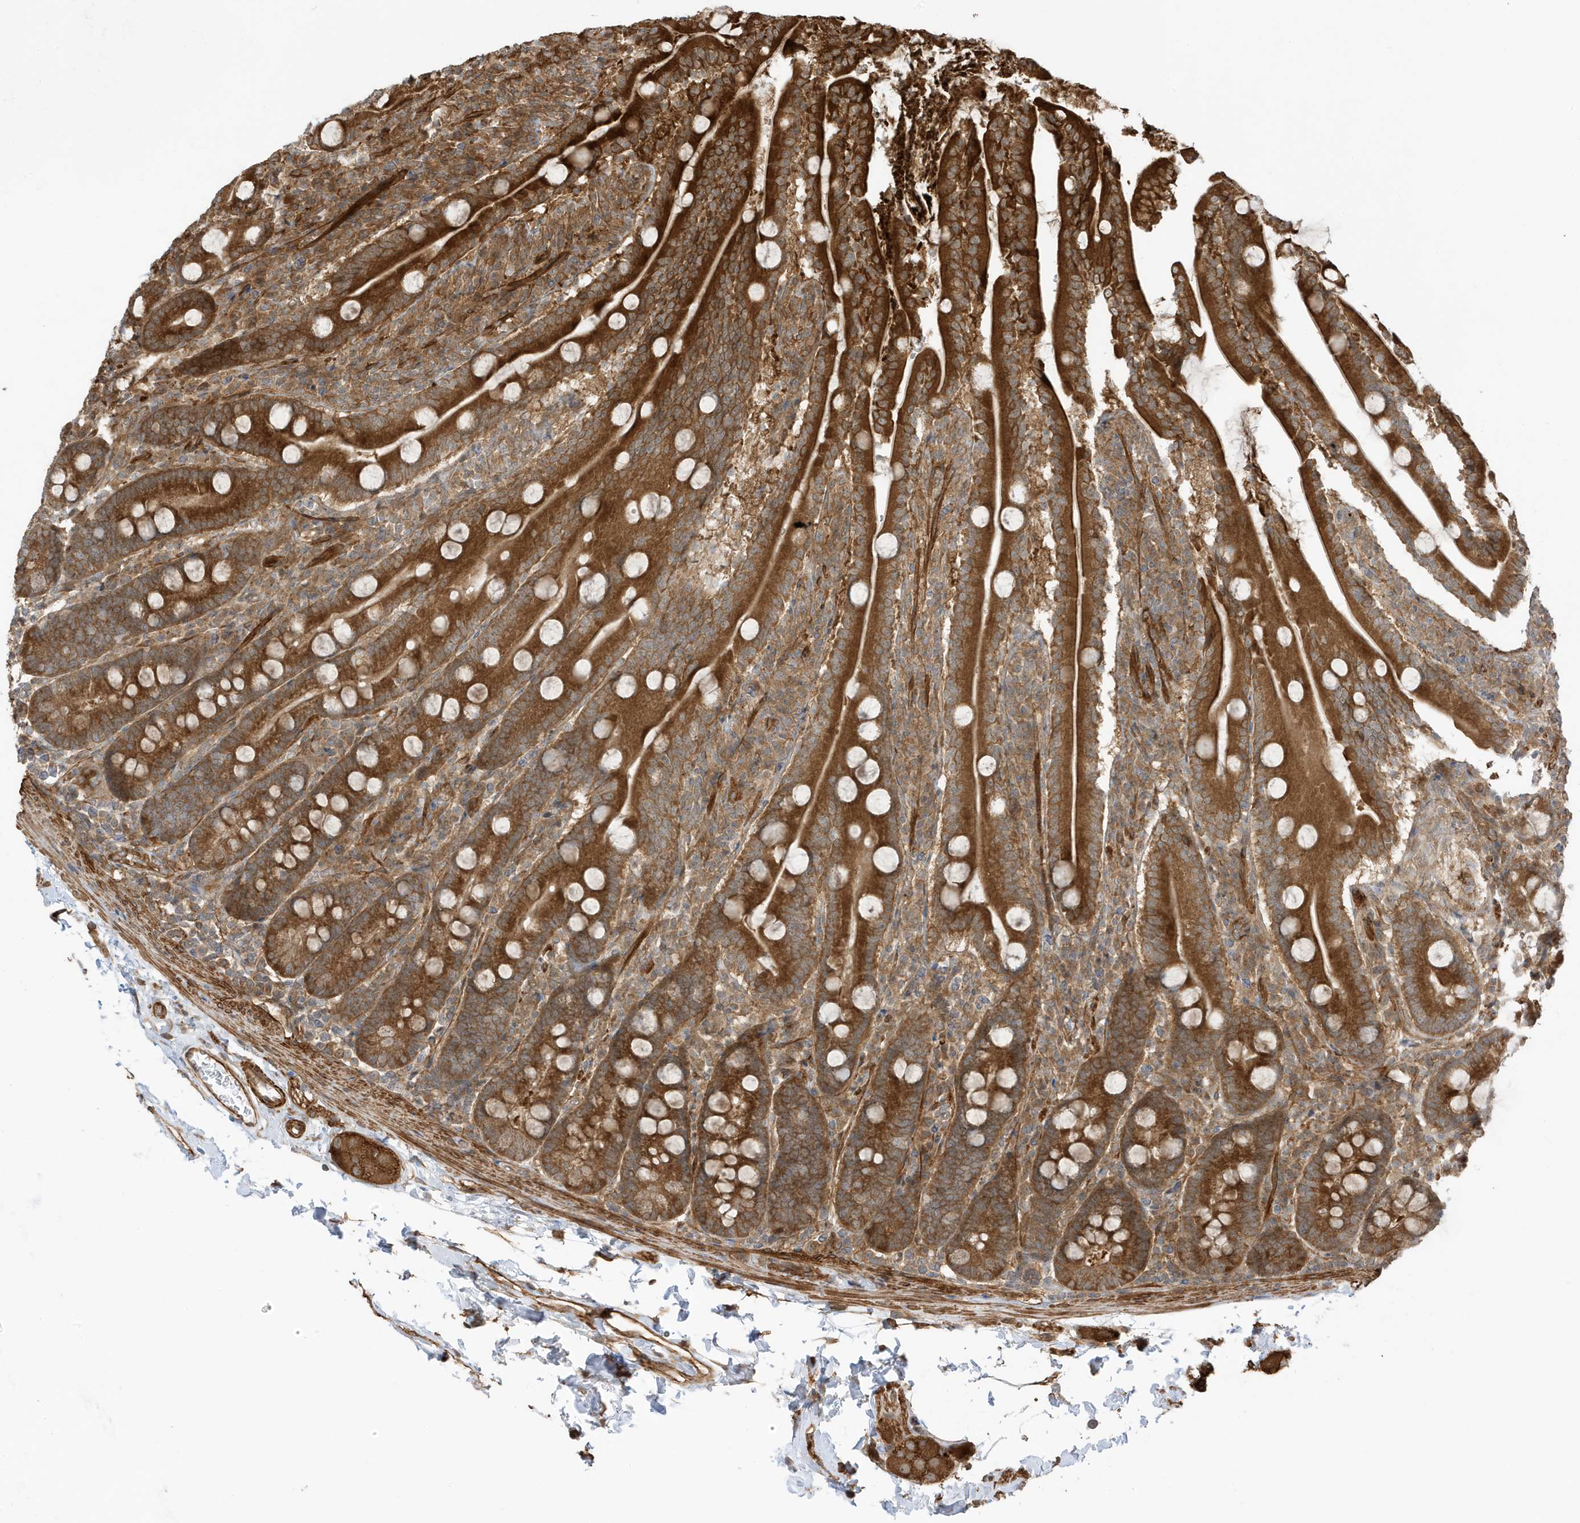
{"staining": {"intensity": "strong", "quantity": ">75%", "location": "cytoplasmic/membranous"}, "tissue": "duodenum", "cell_type": "Glandular cells", "image_type": "normal", "snomed": [{"axis": "morphology", "description": "Normal tissue, NOS"}, {"axis": "topography", "description": "Duodenum"}], "caption": "Human duodenum stained with a protein marker shows strong staining in glandular cells.", "gene": "CDC42EP3", "patient": {"sex": "male", "age": 35}}